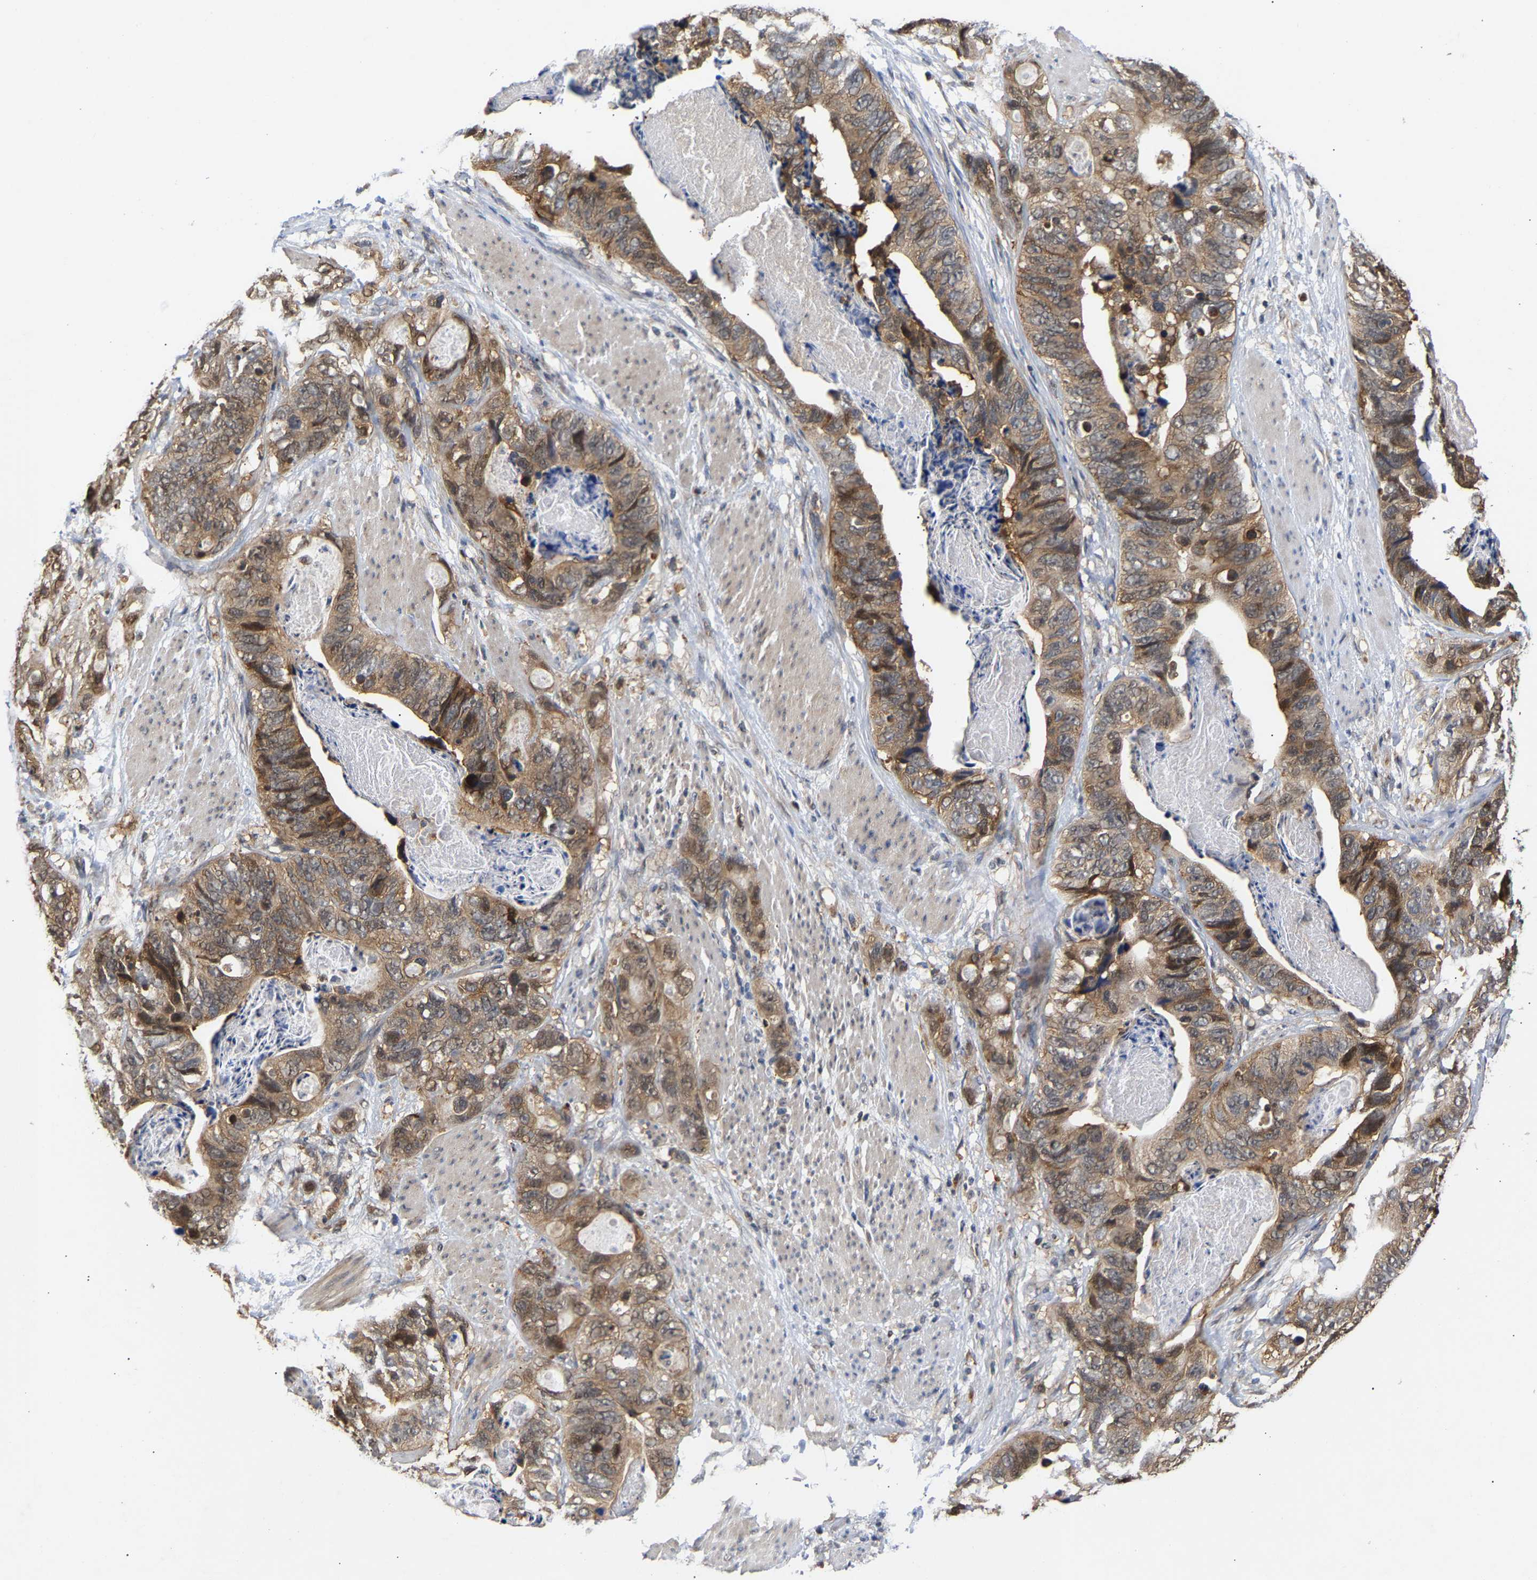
{"staining": {"intensity": "moderate", "quantity": ">75%", "location": "cytoplasmic/membranous"}, "tissue": "stomach cancer", "cell_type": "Tumor cells", "image_type": "cancer", "snomed": [{"axis": "morphology", "description": "Adenocarcinoma, NOS"}, {"axis": "topography", "description": "Stomach"}], "caption": "Immunohistochemical staining of stomach cancer displays medium levels of moderate cytoplasmic/membranous protein staining in approximately >75% of tumor cells. The staining is performed using DAB brown chromogen to label protein expression. The nuclei are counter-stained blue using hematoxylin.", "gene": "CLIP2", "patient": {"sex": "female", "age": 89}}